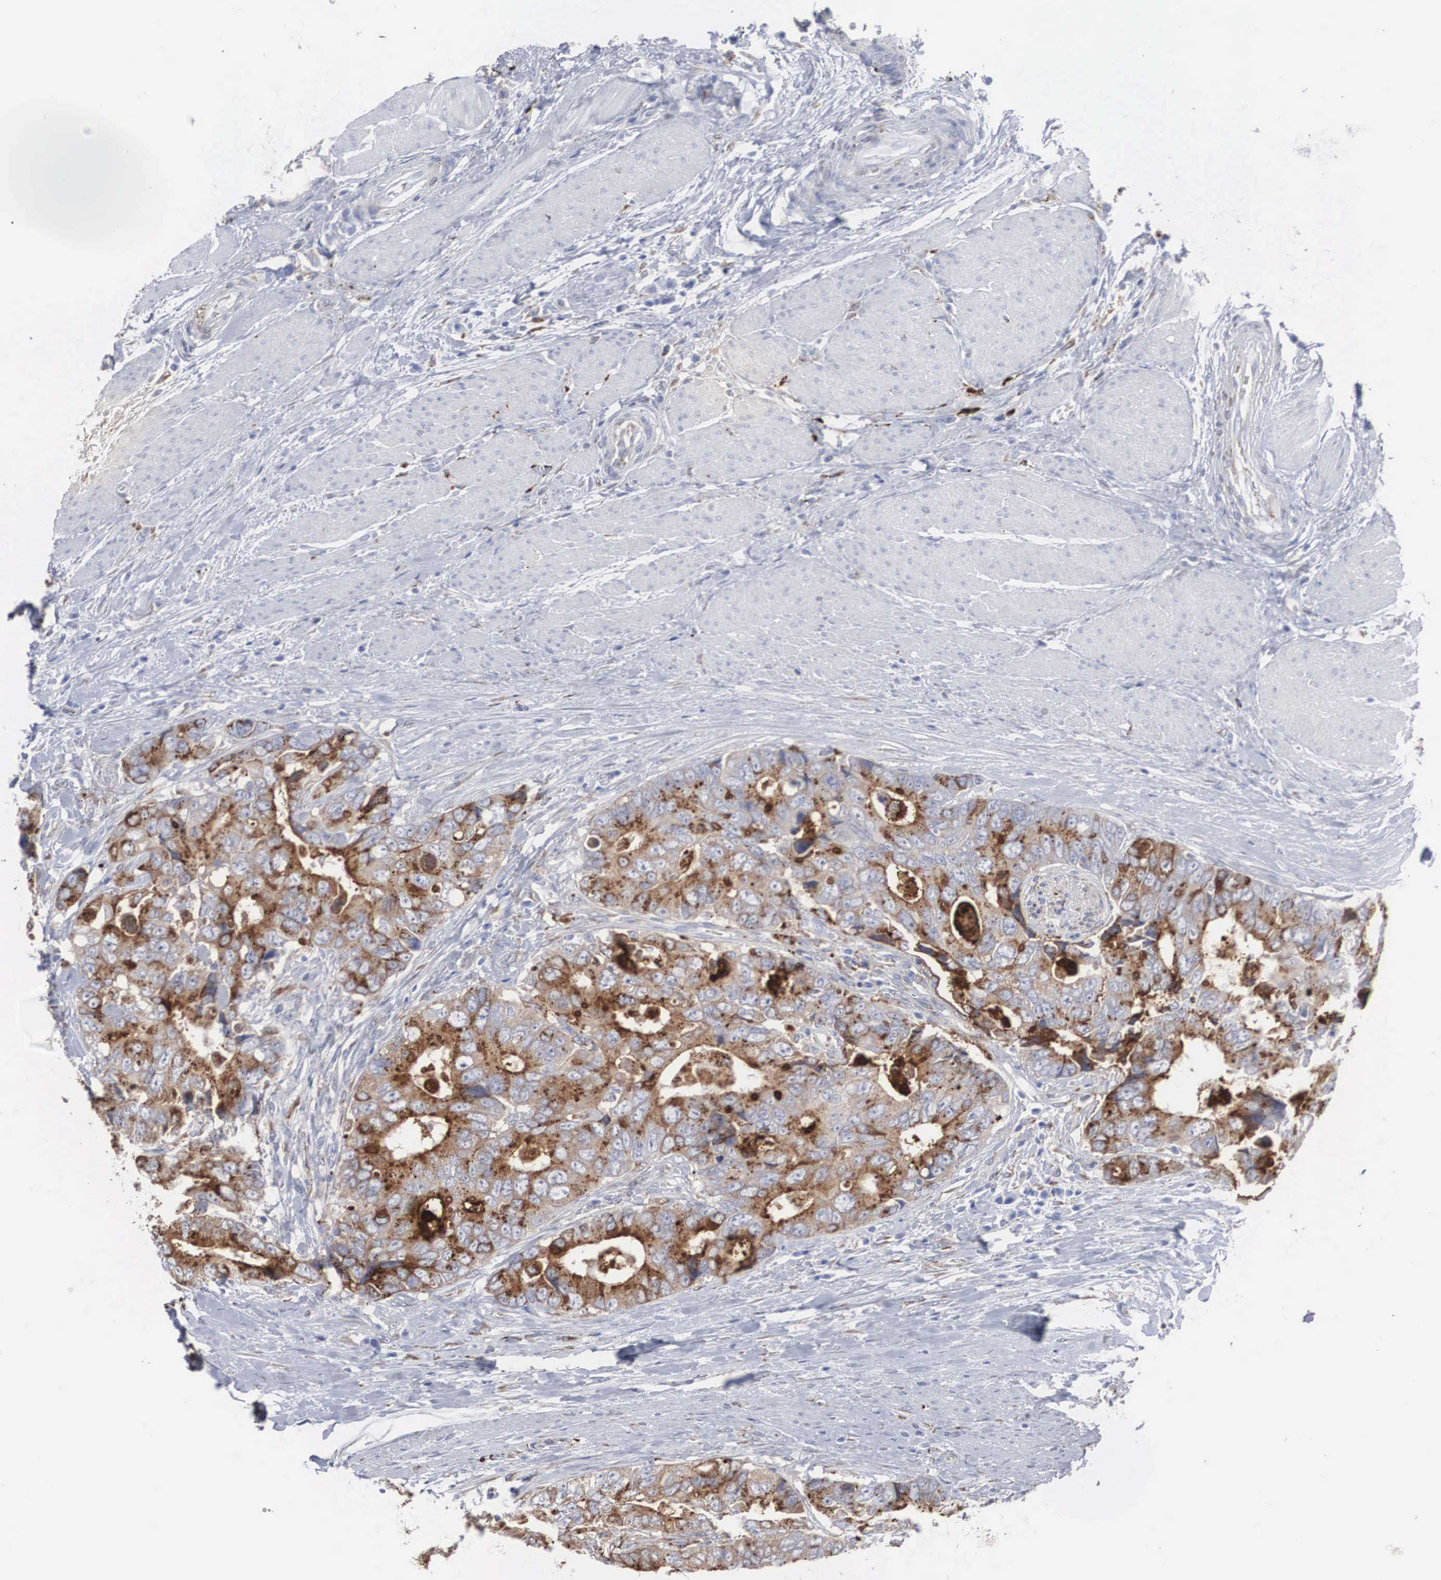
{"staining": {"intensity": "moderate", "quantity": ">75%", "location": "cytoplasmic/membranous"}, "tissue": "colorectal cancer", "cell_type": "Tumor cells", "image_type": "cancer", "snomed": [{"axis": "morphology", "description": "Adenocarcinoma, NOS"}, {"axis": "topography", "description": "Rectum"}], "caption": "Immunohistochemistry micrograph of neoplastic tissue: adenocarcinoma (colorectal) stained using IHC exhibits medium levels of moderate protein expression localized specifically in the cytoplasmic/membranous of tumor cells, appearing as a cytoplasmic/membranous brown color.", "gene": "LGALS3BP", "patient": {"sex": "female", "age": 67}}